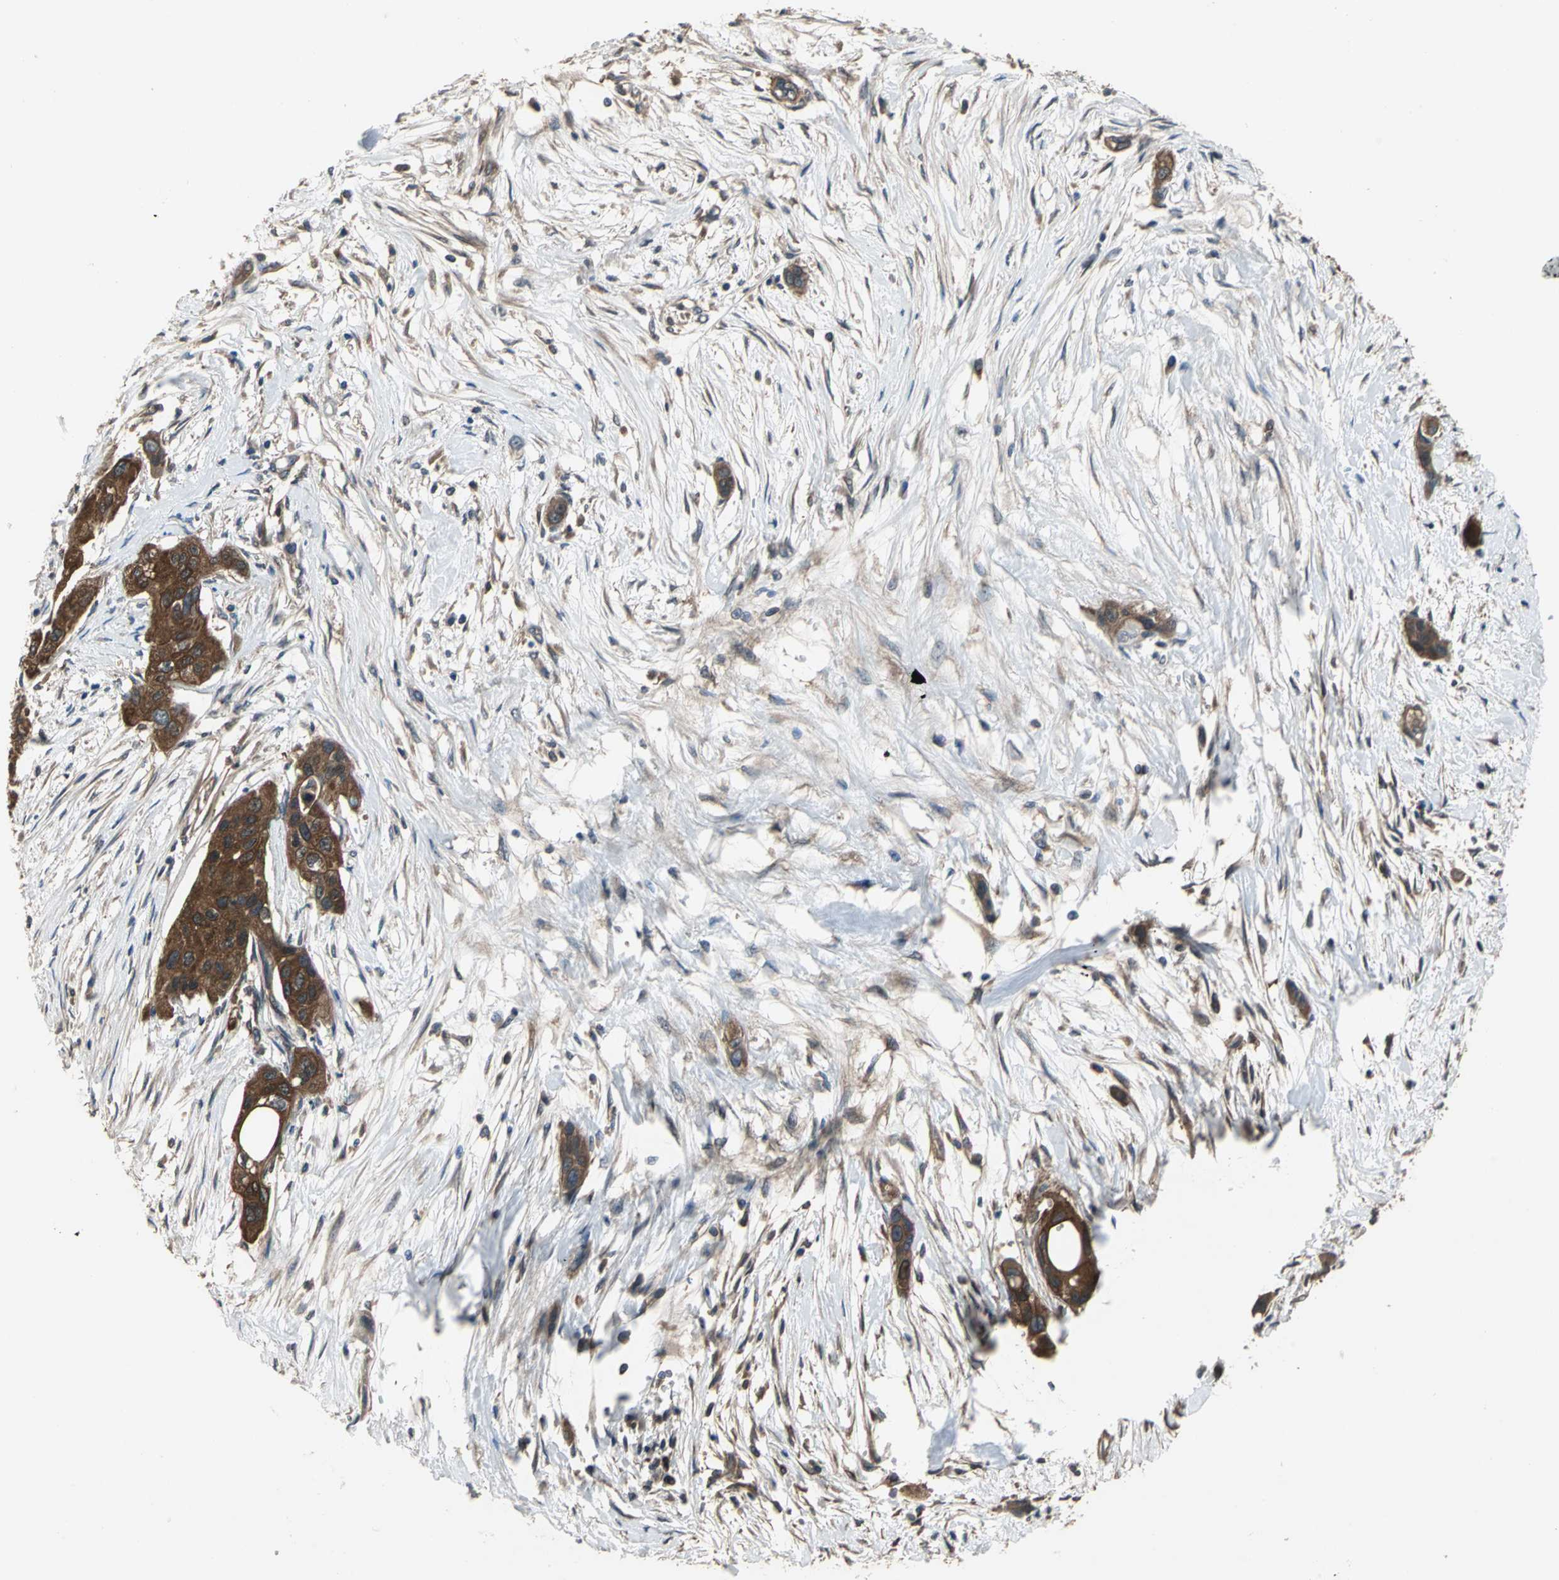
{"staining": {"intensity": "strong", "quantity": ">75%", "location": "cytoplasmic/membranous"}, "tissue": "pancreatic cancer", "cell_type": "Tumor cells", "image_type": "cancer", "snomed": [{"axis": "morphology", "description": "Adenocarcinoma, NOS"}, {"axis": "topography", "description": "Pancreas"}], "caption": "Tumor cells display strong cytoplasmic/membranous staining in approximately >75% of cells in adenocarcinoma (pancreatic).", "gene": "CAPN1", "patient": {"sex": "female", "age": 60}}